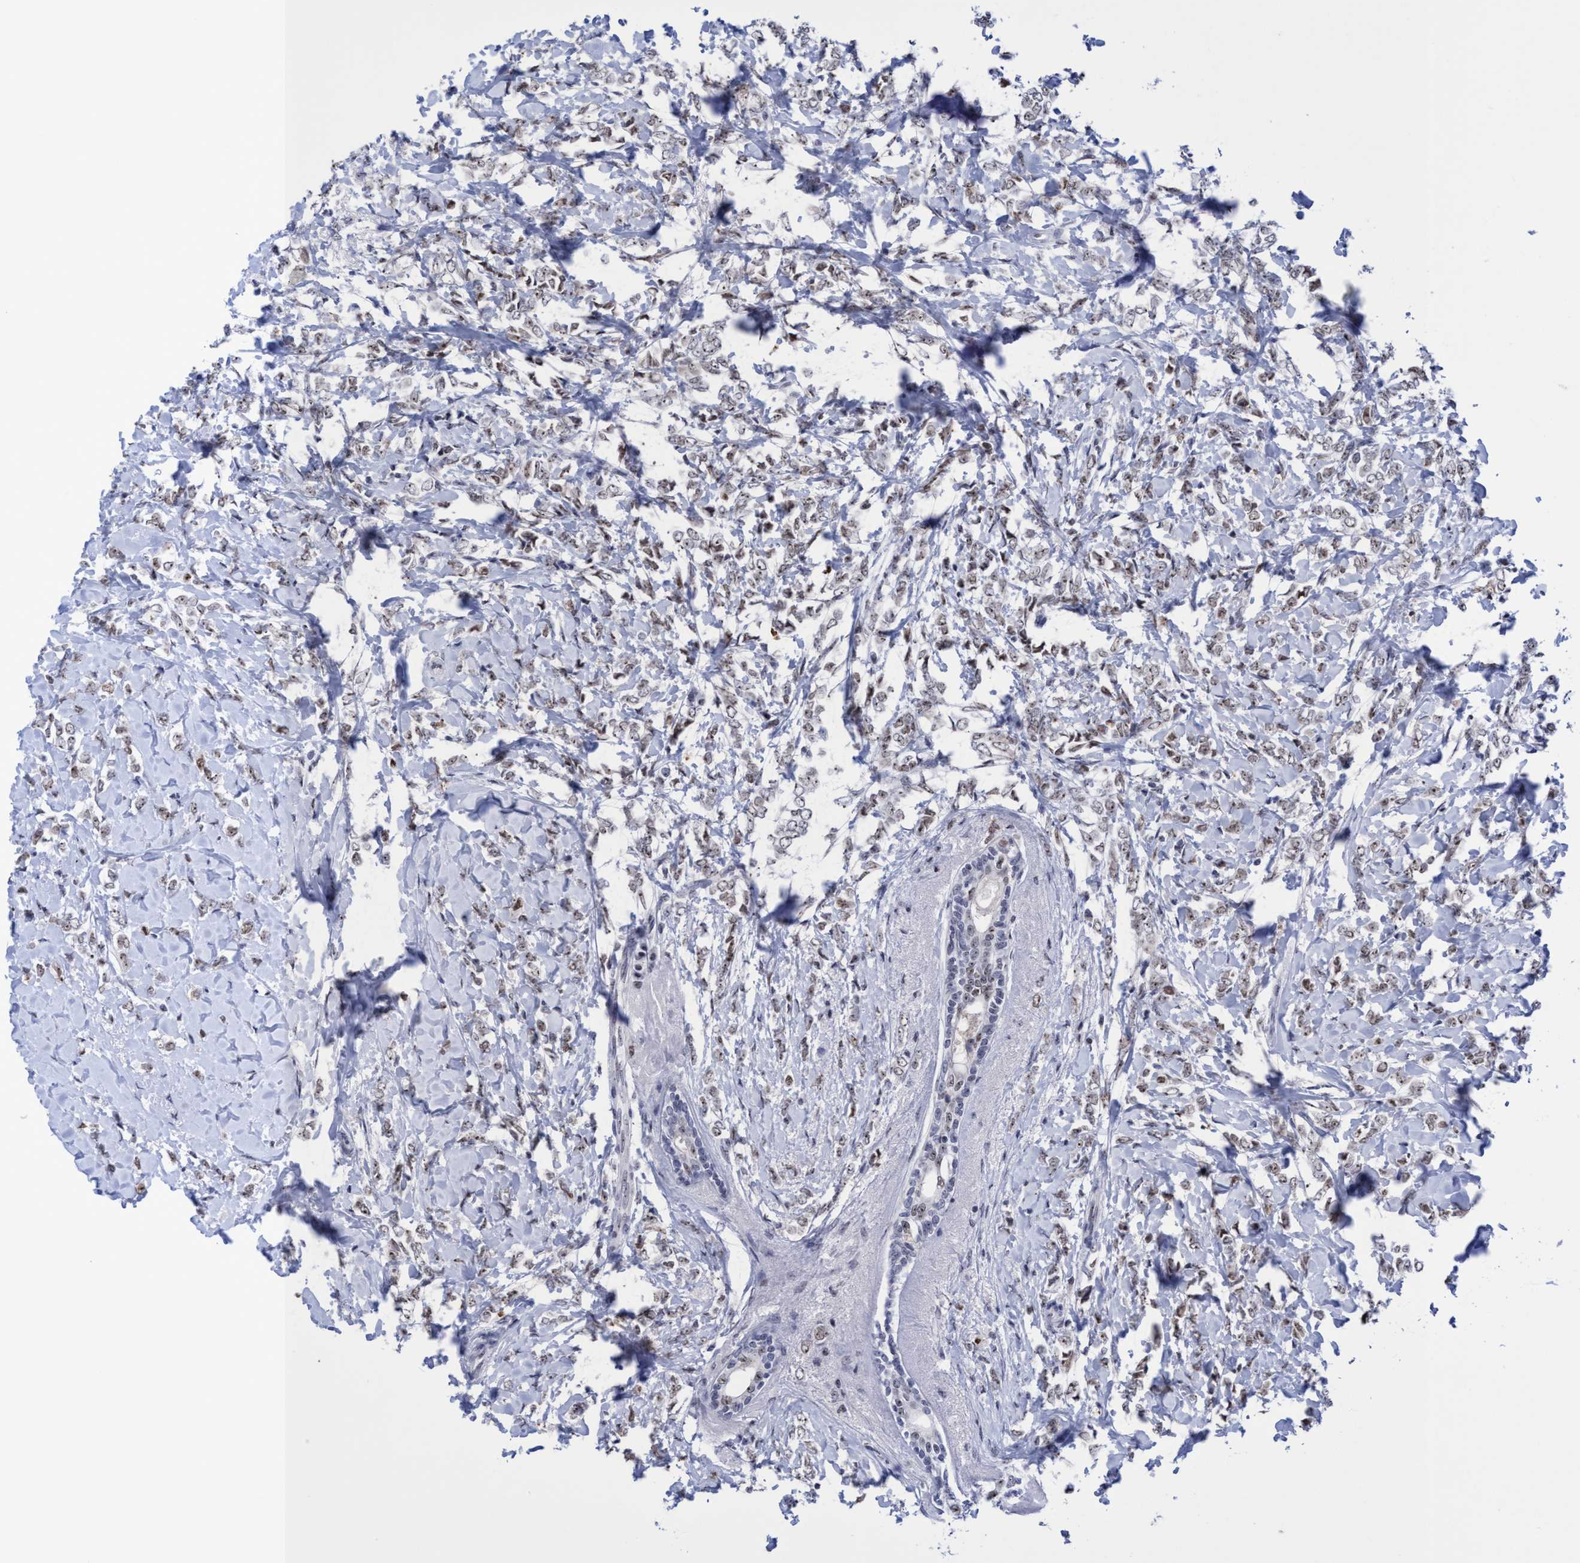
{"staining": {"intensity": "moderate", "quantity": ">75%", "location": "nuclear"}, "tissue": "breast cancer", "cell_type": "Tumor cells", "image_type": "cancer", "snomed": [{"axis": "morphology", "description": "Normal tissue, NOS"}, {"axis": "morphology", "description": "Lobular carcinoma"}, {"axis": "topography", "description": "Breast"}], "caption": "Tumor cells show medium levels of moderate nuclear staining in approximately >75% of cells in breast cancer (lobular carcinoma).", "gene": "EFCAB10", "patient": {"sex": "female", "age": 47}}